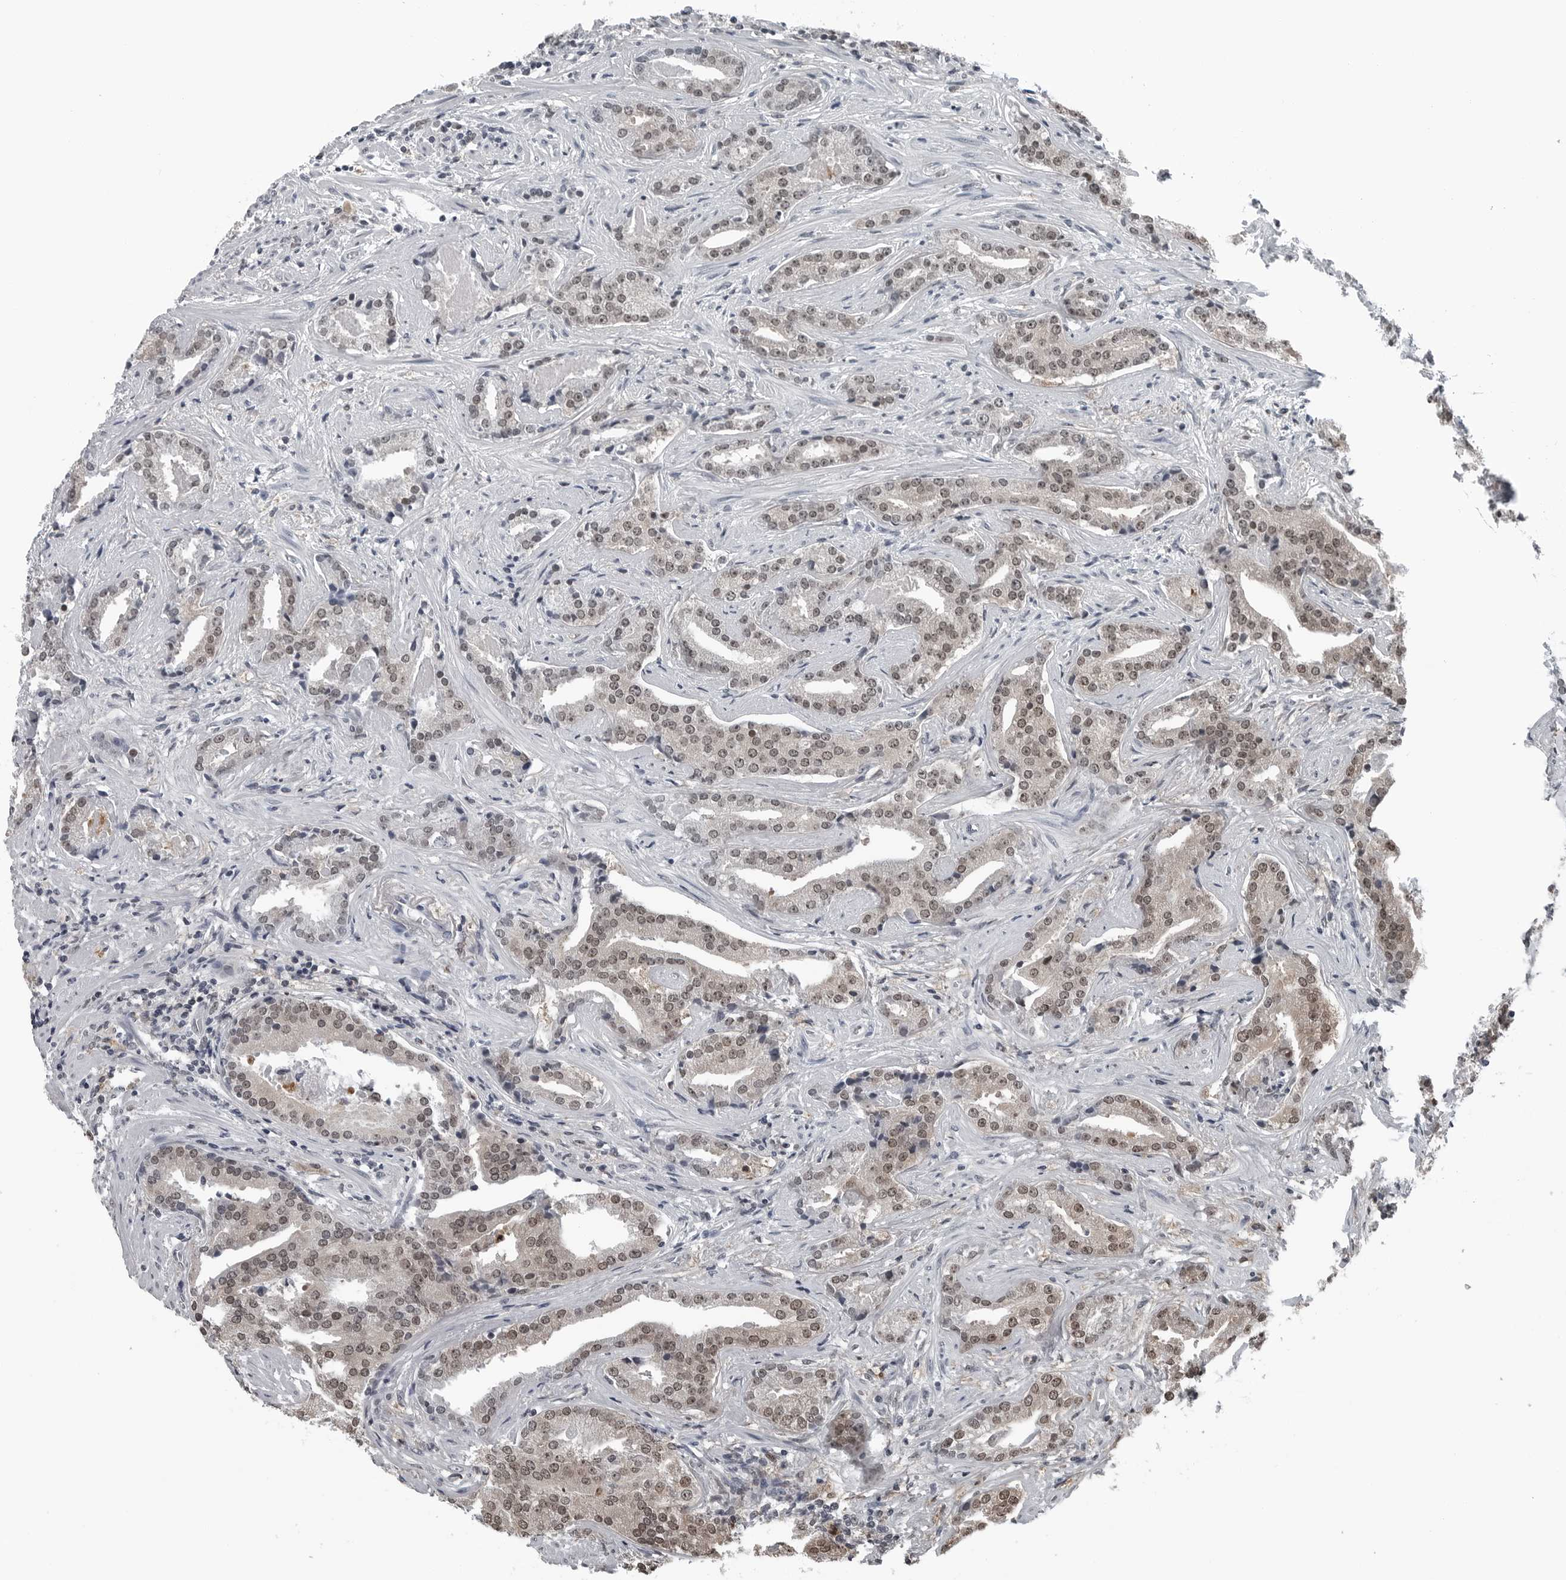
{"staining": {"intensity": "moderate", "quantity": ">75%", "location": "nuclear"}, "tissue": "prostate cancer", "cell_type": "Tumor cells", "image_type": "cancer", "snomed": [{"axis": "morphology", "description": "Adenocarcinoma, Low grade"}, {"axis": "topography", "description": "Prostate"}], "caption": "About >75% of tumor cells in prostate cancer show moderate nuclear protein staining as visualized by brown immunohistochemical staining.", "gene": "AKR1A1", "patient": {"sex": "male", "age": 67}}